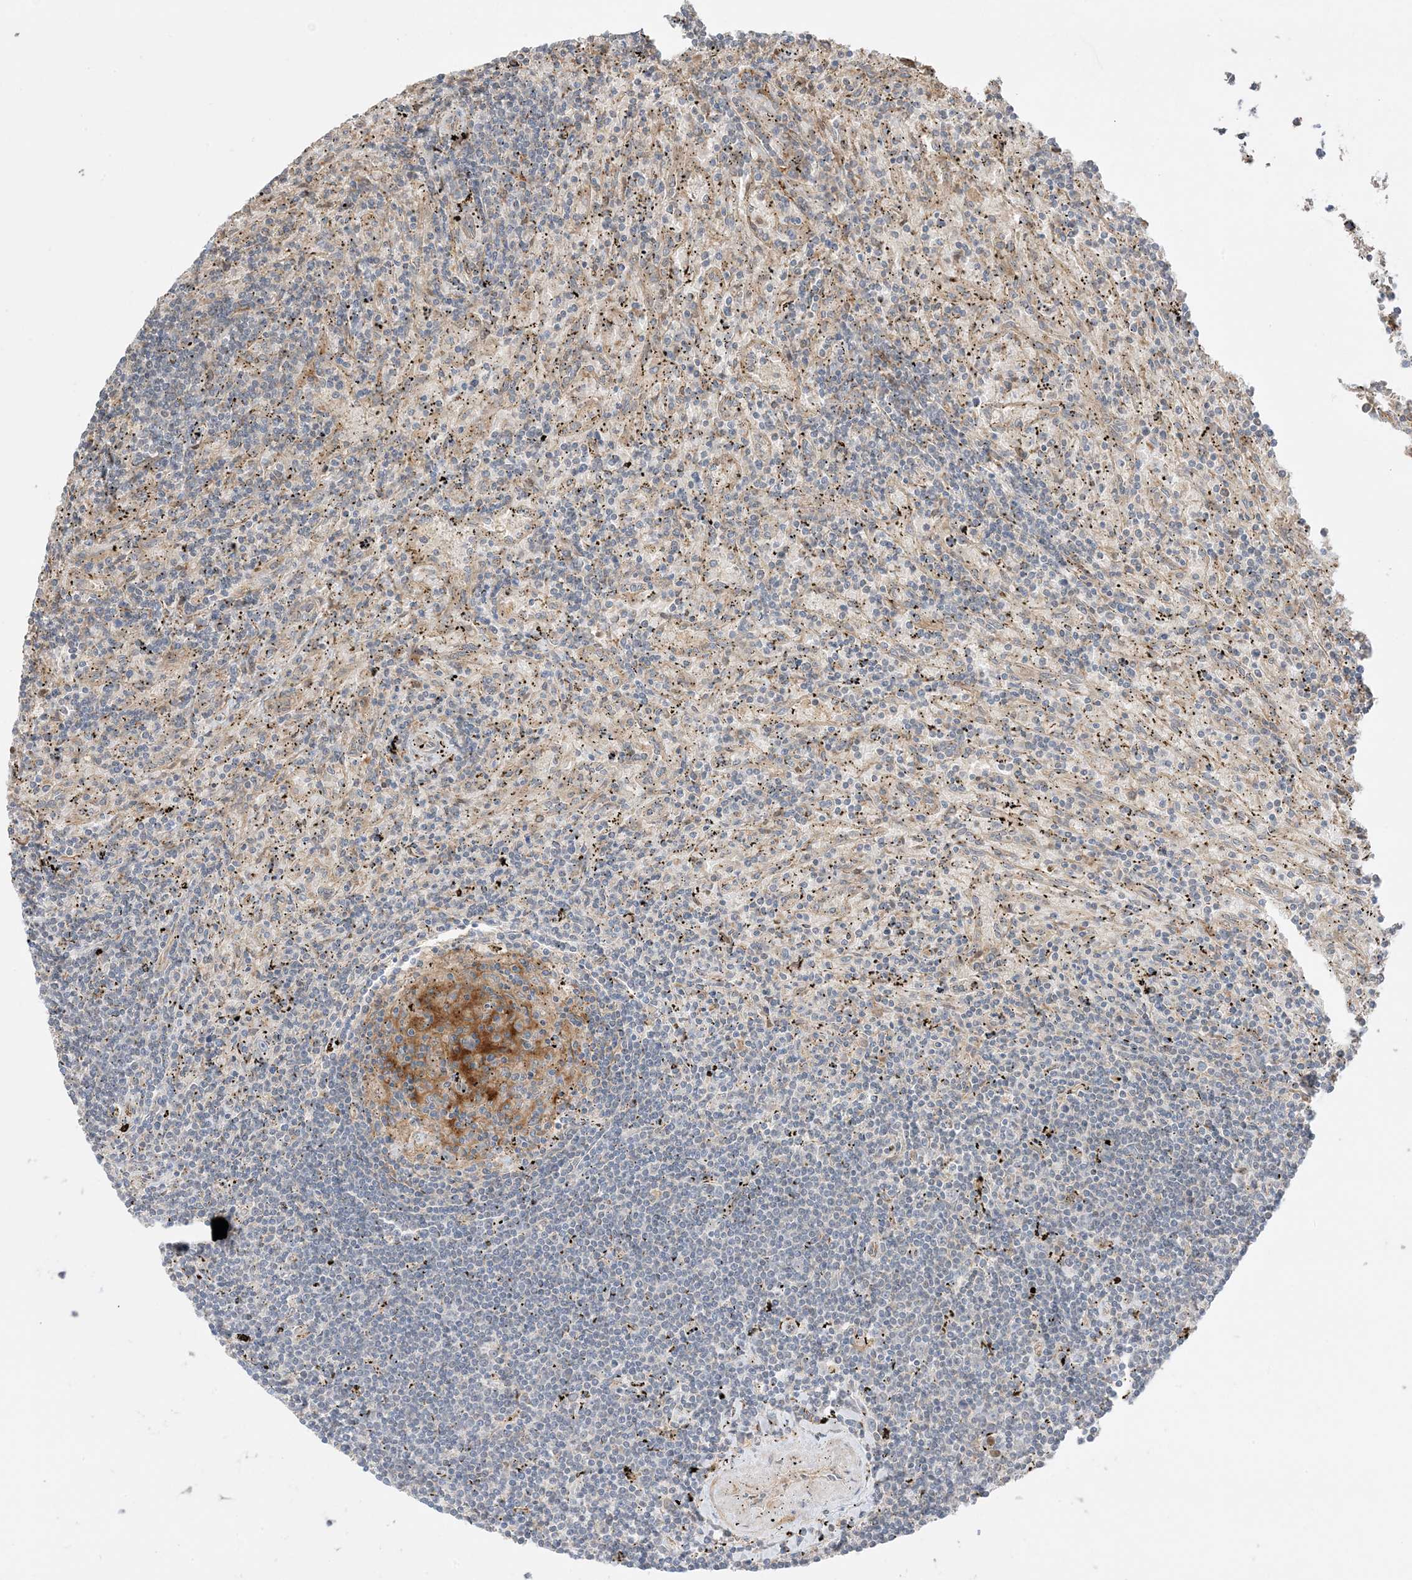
{"staining": {"intensity": "negative", "quantity": "none", "location": "none"}, "tissue": "lymphoma", "cell_type": "Tumor cells", "image_type": "cancer", "snomed": [{"axis": "morphology", "description": "Malignant lymphoma, non-Hodgkin's type, Low grade"}, {"axis": "topography", "description": "Spleen"}], "caption": "Micrograph shows no protein expression in tumor cells of malignant lymphoma, non-Hodgkin's type (low-grade) tissue.", "gene": "ZBTB41", "patient": {"sex": "male", "age": 76}}